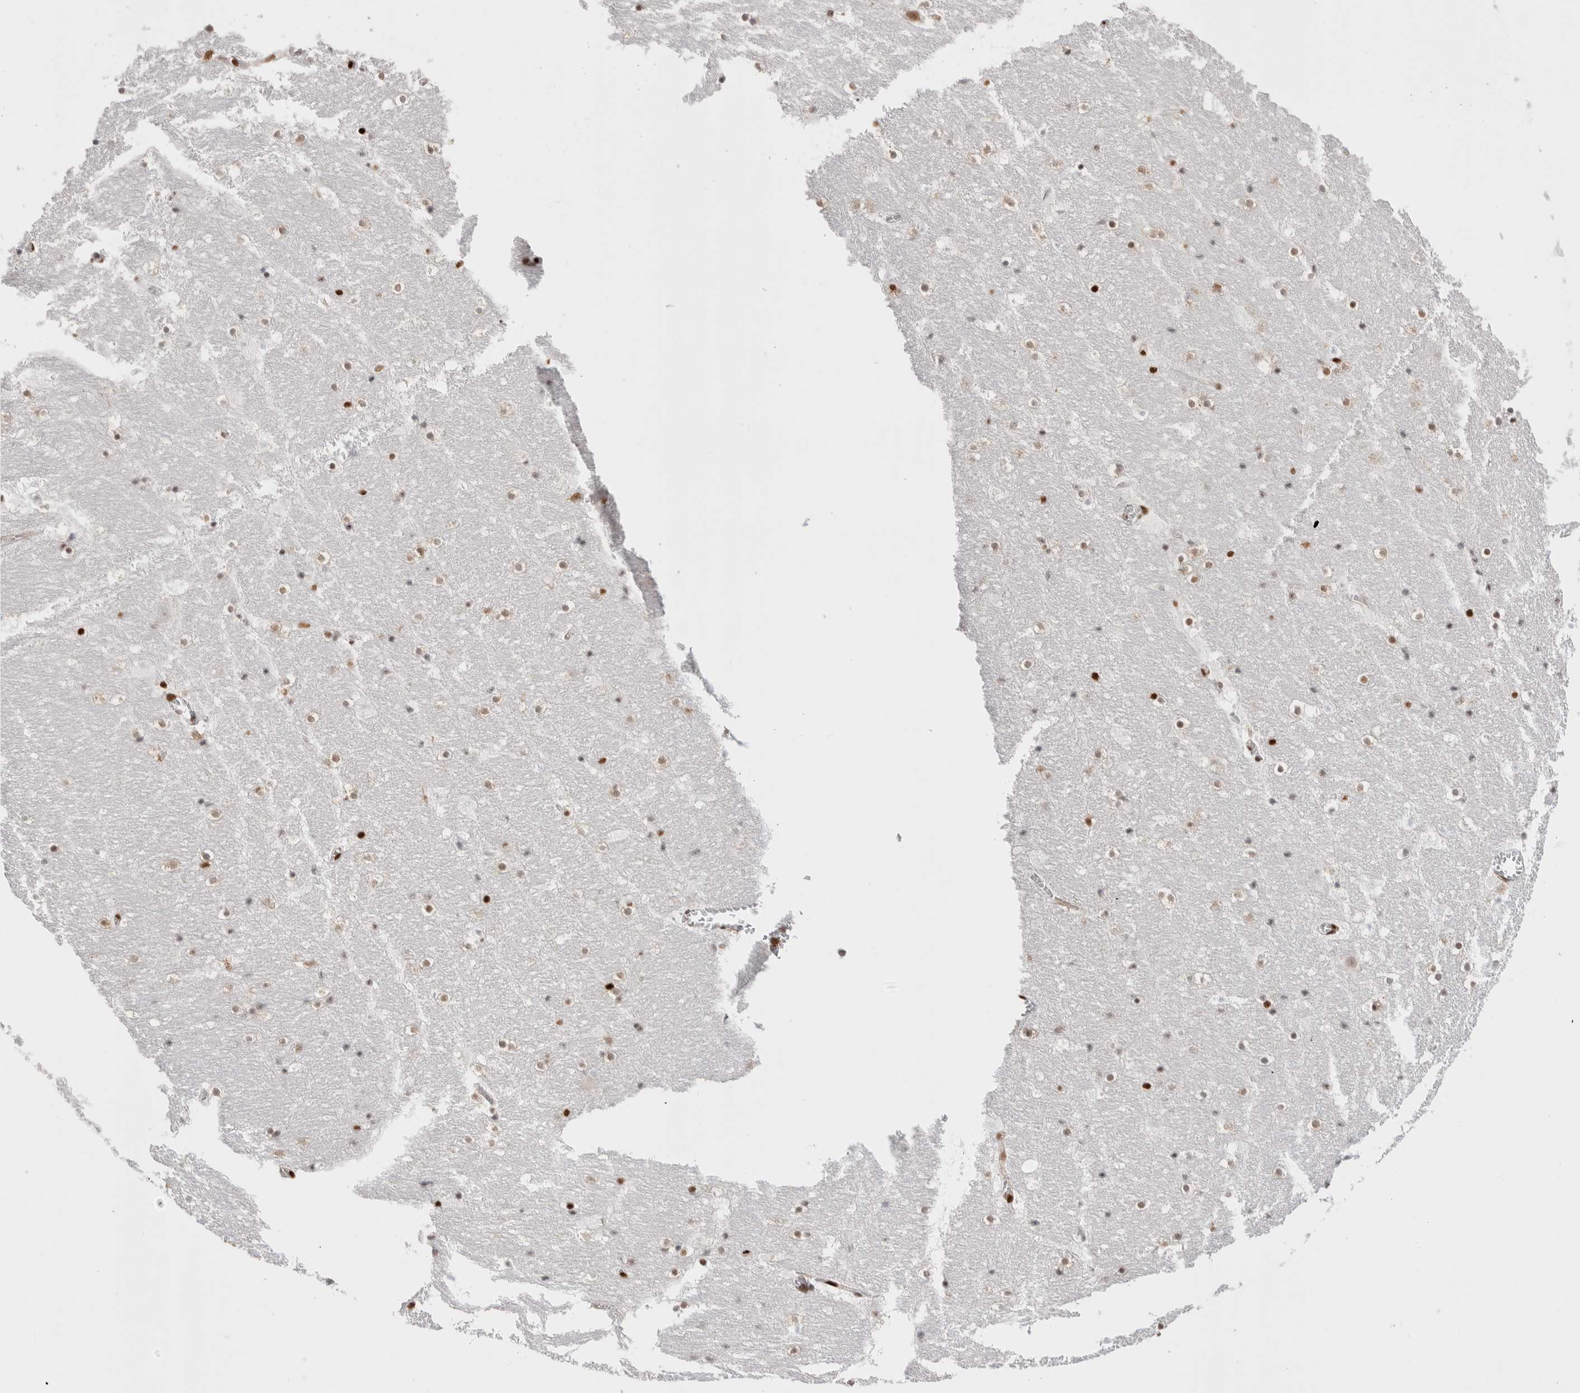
{"staining": {"intensity": "moderate", "quantity": ">75%", "location": "nuclear"}, "tissue": "hippocampus", "cell_type": "Glial cells", "image_type": "normal", "snomed": [{"axis": "morphology", "description": "Normal tissue, NOS"}, {"axis": "topography", "description": "Hippocampus"}], "caption": "Immunohistochemical staining of normal hippocampus exhibits medium levels of moderate nuclear positivity in about >75% of glial cells.", "gene": "C17orf49", "patient": {"sex": "male", "age": 45}}